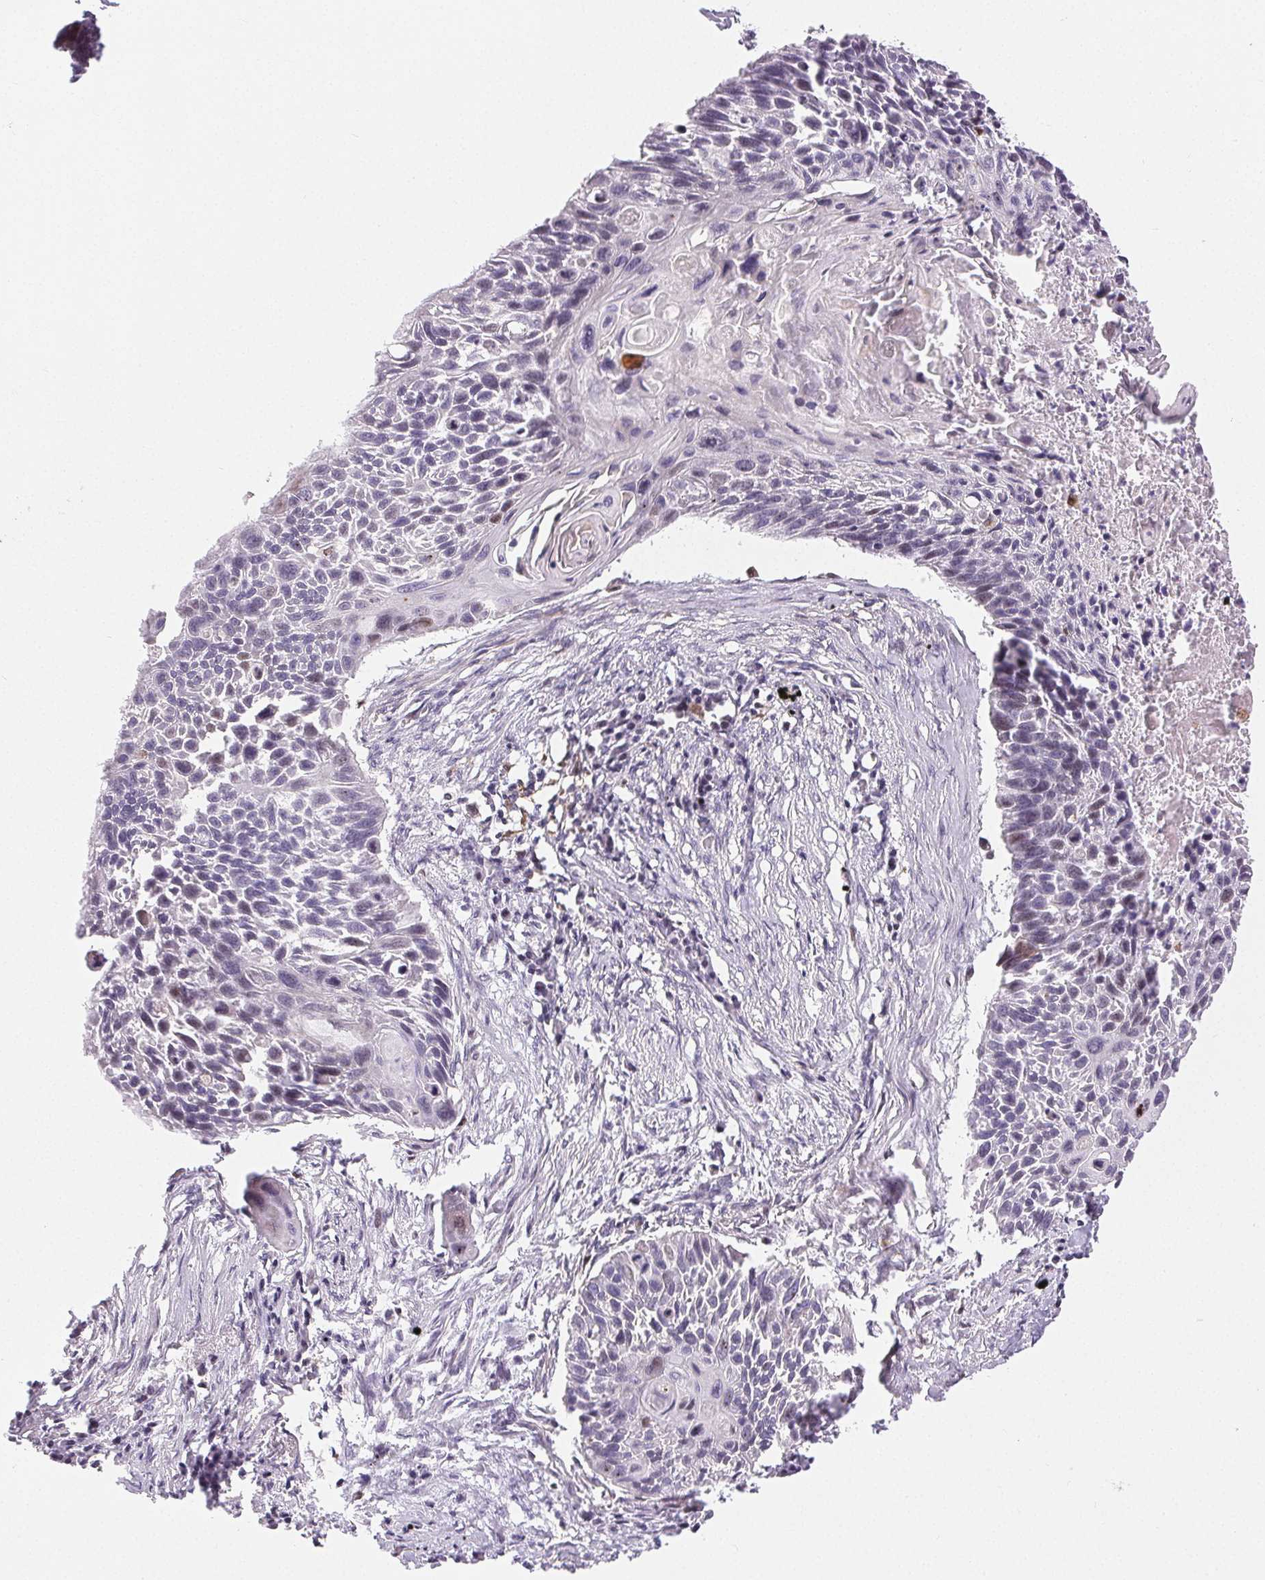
{"staining": {"intensity": "negative", "quantity": "none", "location": "none"}, "tissue": "lung cancer", "cell_type": "Tumor cells", "image_type": "cancer", "snomed": [{"axis": "morphology", "description": "Squamous cell carcinoma, NOS"}, {"axis": "topography", "description": "Lung"}], "caption": "This is an IHC image of human lung squamous cell carcinoma. There is no expression in tumor cells.", "gene": "RPGRIP1", "patient": {"sex": "male", "age": 78}}